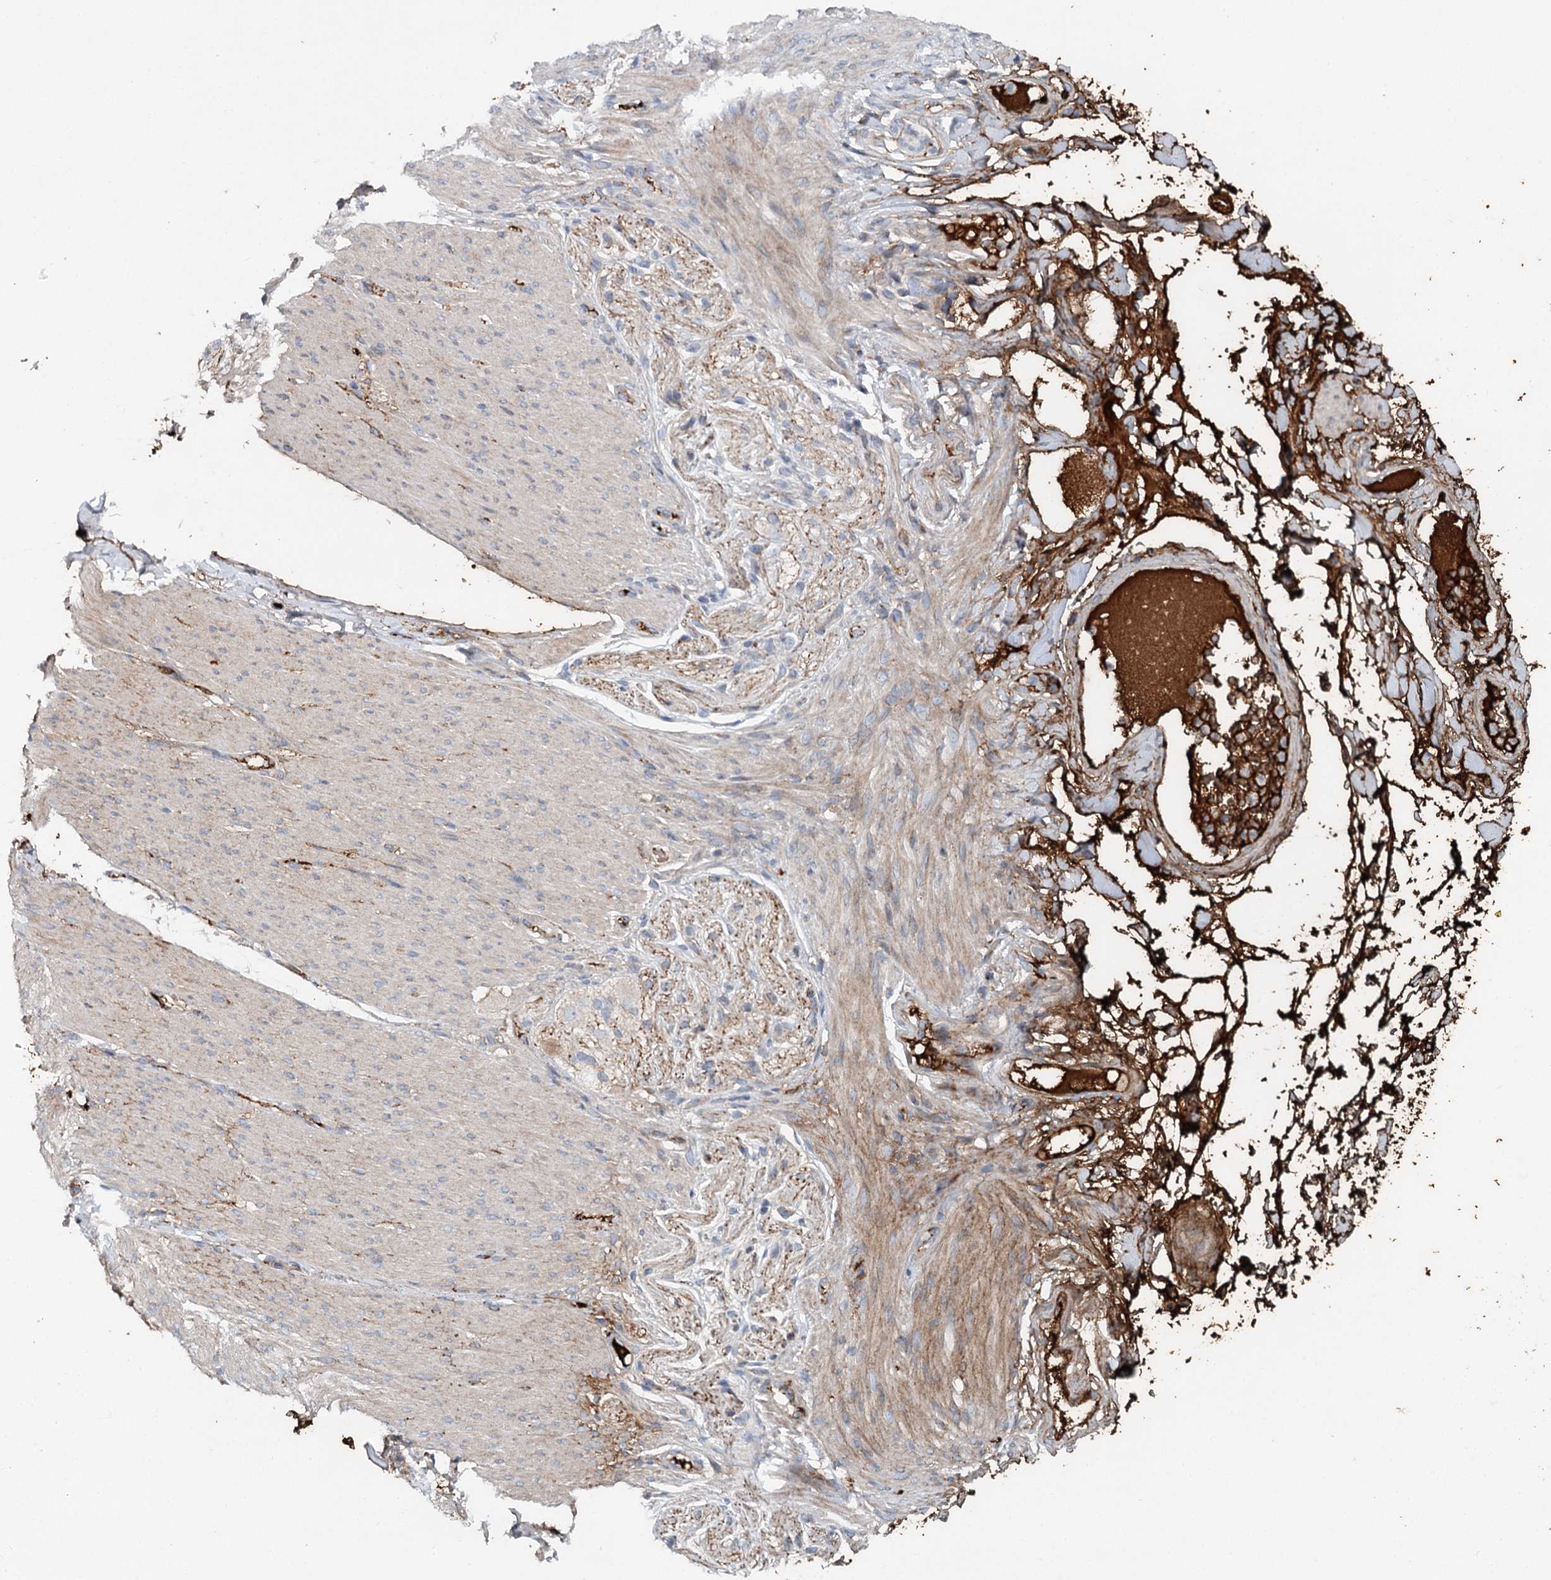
{"staining": {"intensity": "moderate", "quantity": "25%-75%", "location": "cytoplasmic/membranous"}, "tissue": "adipose tissue", "cell_type": "Adipocytes", "image_type": "normal", "snomed": [{"axis": "morphology", "description": "Normal tissue, NOS"}, {"axis": "topography", "description": "Colon"}, {"axis": "topography", "description": "Peripheral nerve tissue"}], "caption": "Adipocytes demonstrate medium levels of moderate cytoplasmic/membranous positivity in approximately 25%-75% of cells in normal adipose tissue.", "gene": "ALKBH8", "patient": {"sex": "female", "age": 61}}